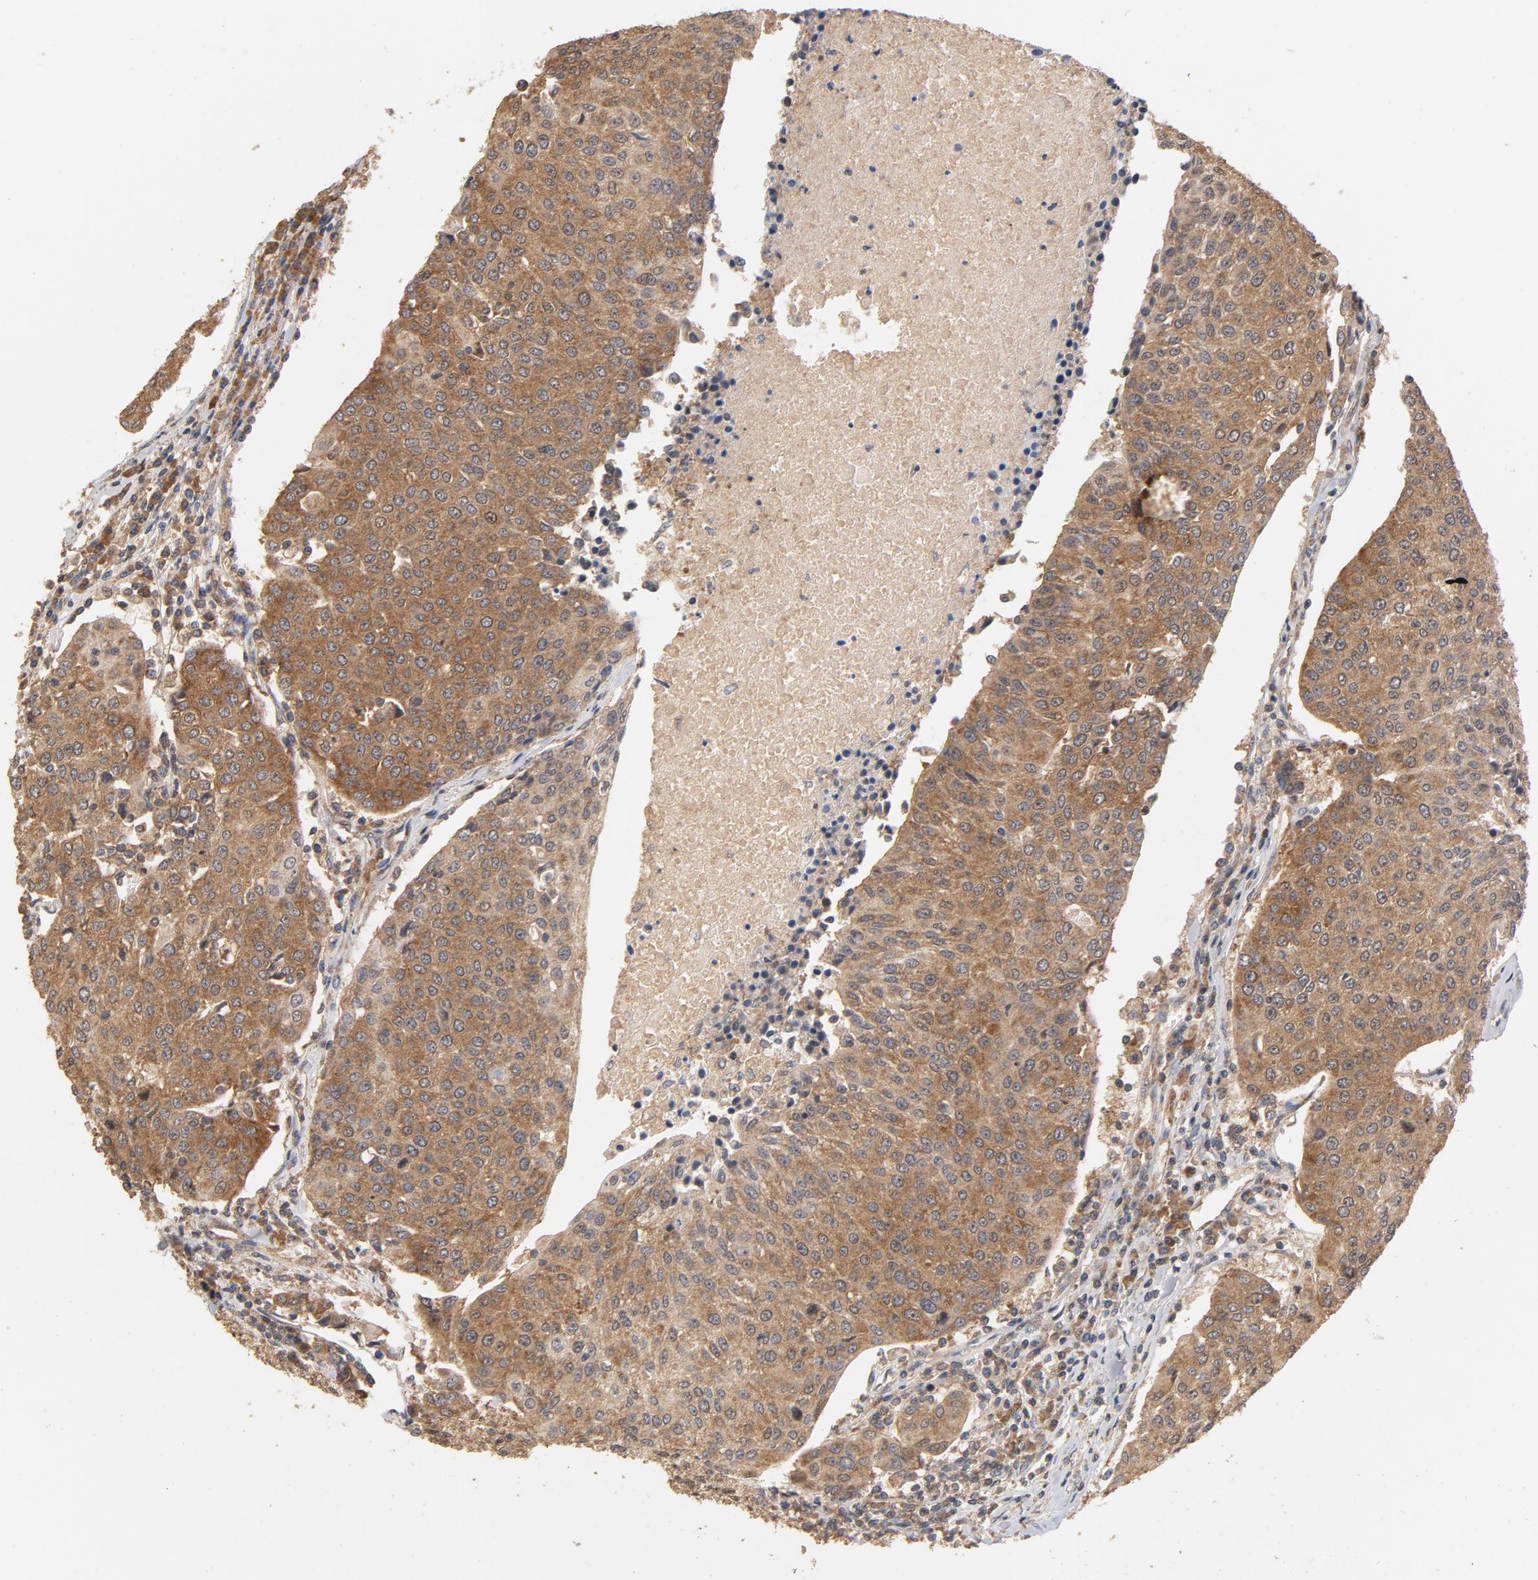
{"staining": {"intensity": "moderate", "quantity": ">75%", "location": "cytoplasmic/membranous"}, "tissue": "urothelial cancer", "cell_type": "Tumor cells", "image_type": "cancer", "snomed": [{"axis": "morphology", "description": "Urothelial carcinoma, High grade"}, {"axis": "topography", "description": "Urinary bladder"}], "caption": "Human high-grade urothelial carcinoma stained with a protein marker reveals moderate staining in tumor cells.", "gene": "DDX6", "patient": {"sex": "female", "age": 85}}